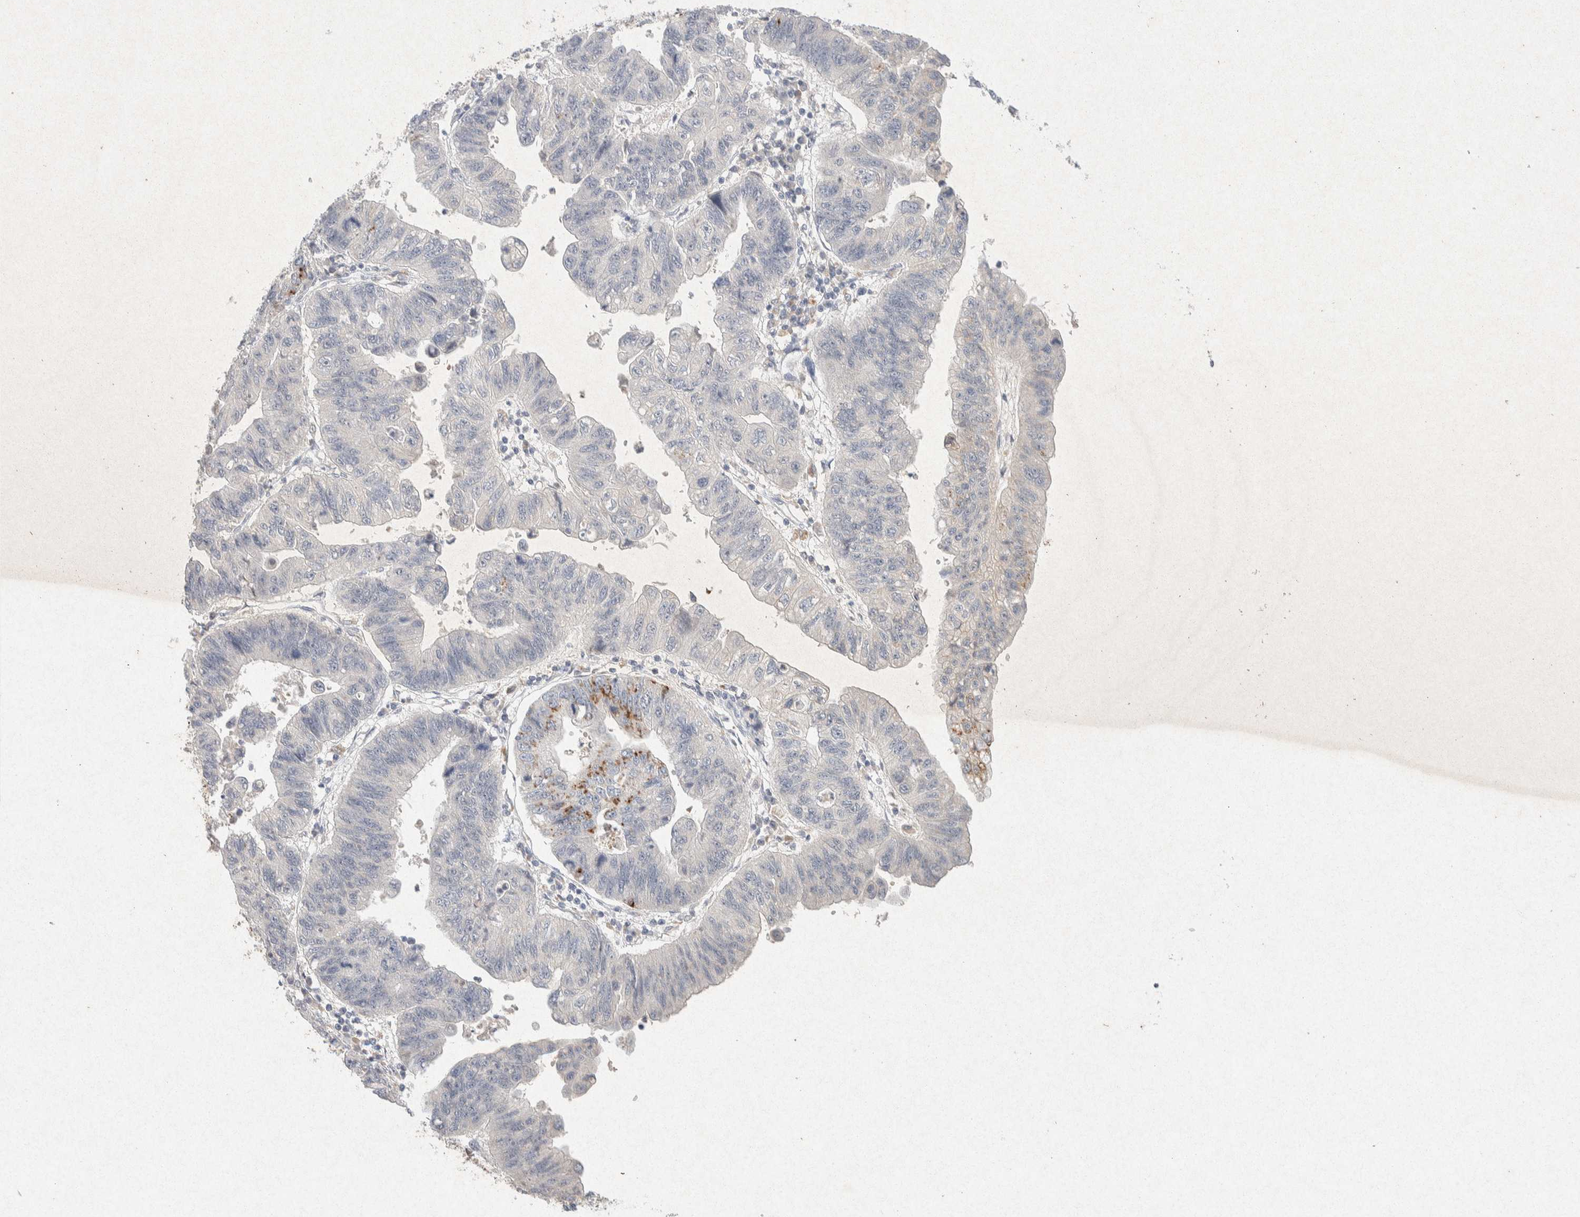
{"staining": {"intensity": "moderate", "quantity": "<25%", "location": "cytoplasmic/membranous"}, "tissue": "stomach cancer", "cell_type": "Tumor cells", "image_type": "cancer", "snomed": [{"axis": "morphology", "description": "Adenocarcinoma, NOS"}, {"axis": "topography", "description": "Stomach"}], "caption": "Human stomach cancer (adenocarcinoma) stained with a brown dye reveals moderate cytoplasmic/membranous positive staining in approximately <25% of tumor cells.", "gene": "GNAI1", "patient": {"sex": "male", "age": 59}}